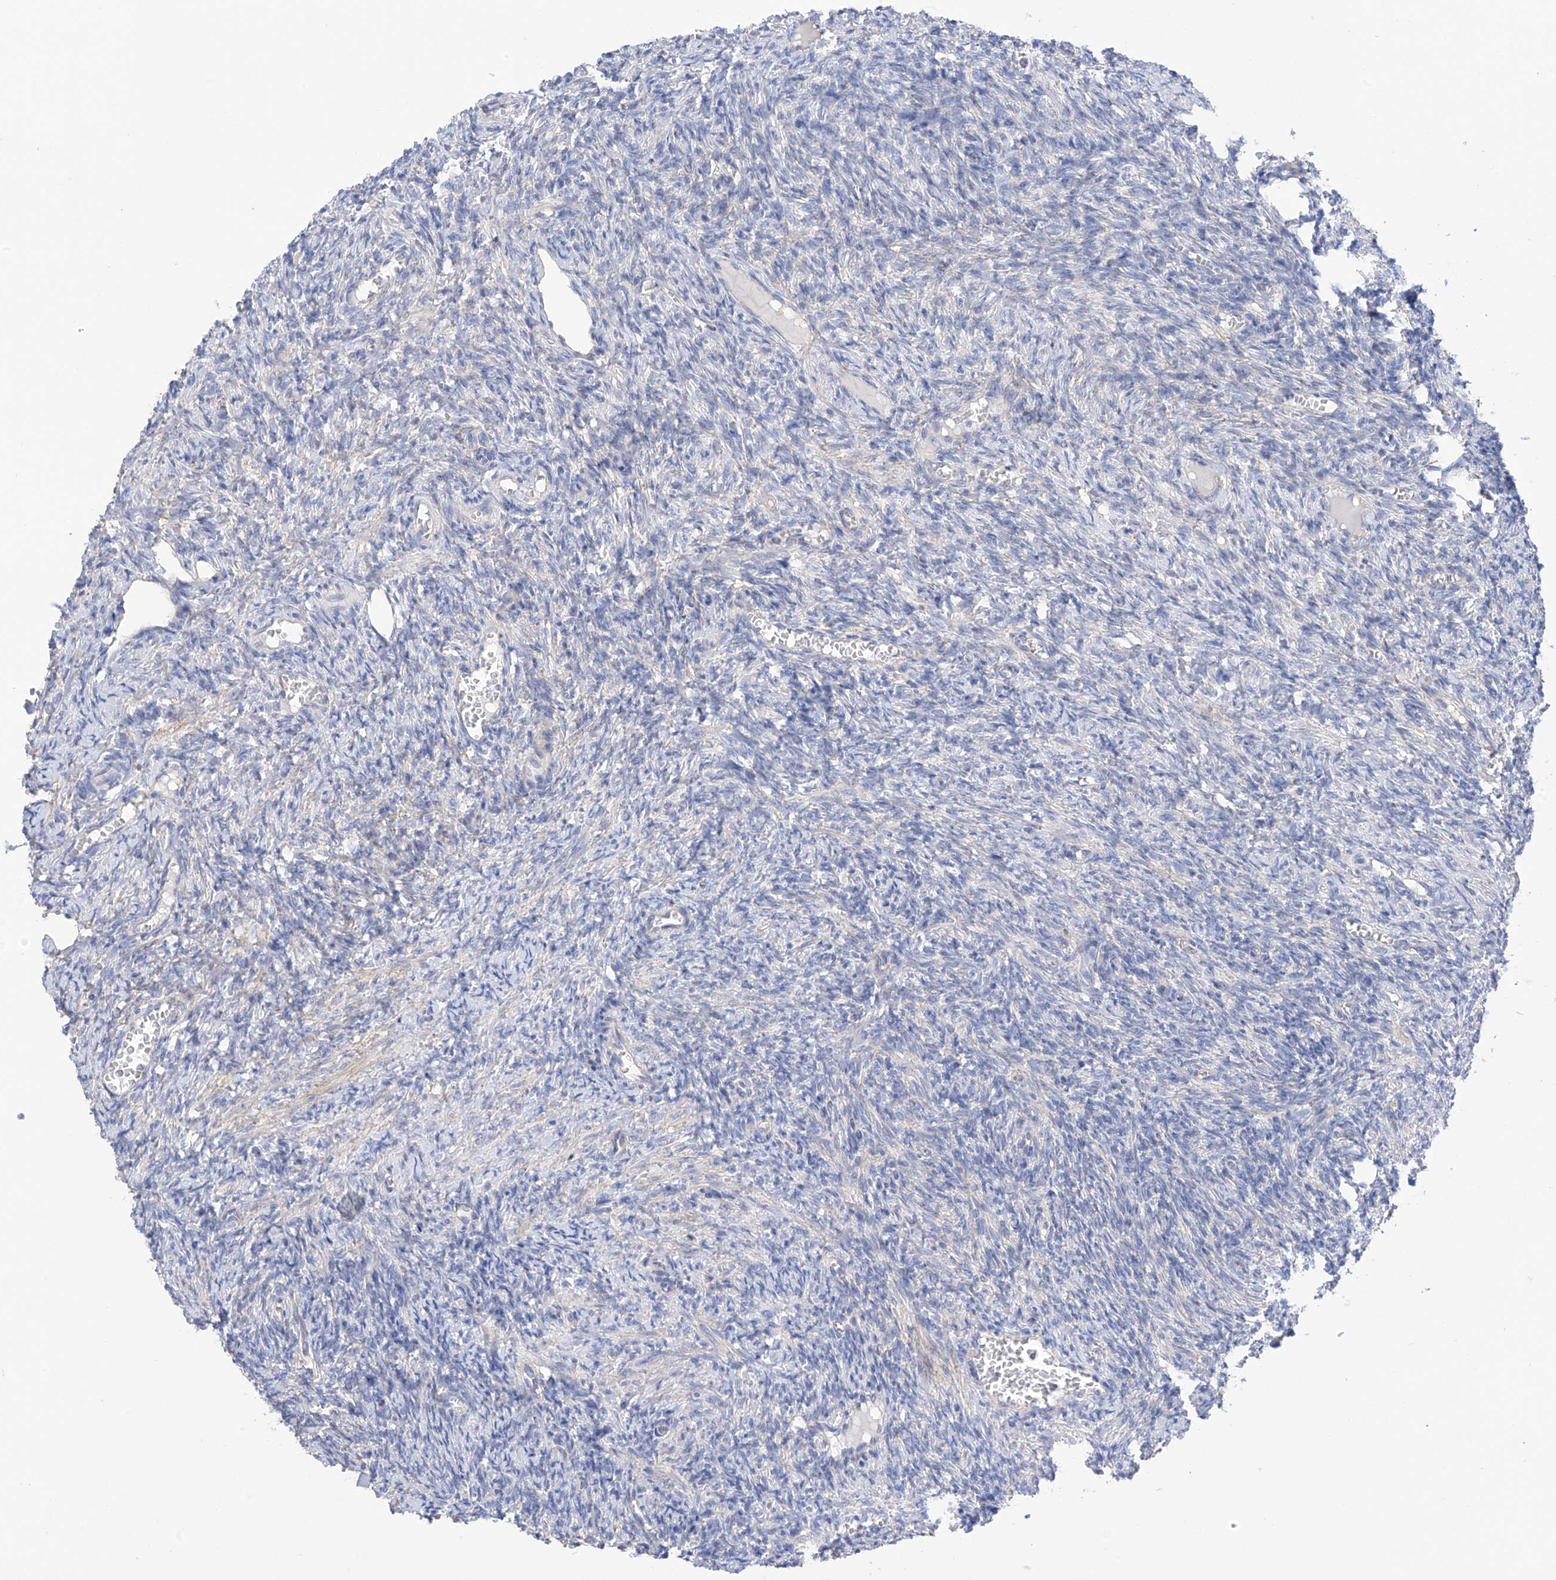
{"staining": {"intensity": "negative", "quantity": "none", "location": "none"}, "tissue": "ovary", "cell_type": "Ovarian stroma cells", "image_type": "normal", "snomed": [{"axis": "morphology", "description": "Normal tissue, NOS"}, {"axis": "topography", "description": "Ovary"}], "caption": "A high-resolution photomicrograph shows IHC staining of unremarkable ovary, which reveals no significant expression in ovarian stroma cells.", "gene": "ITGA9", "patient": {"sex": "female", "age": 27}}